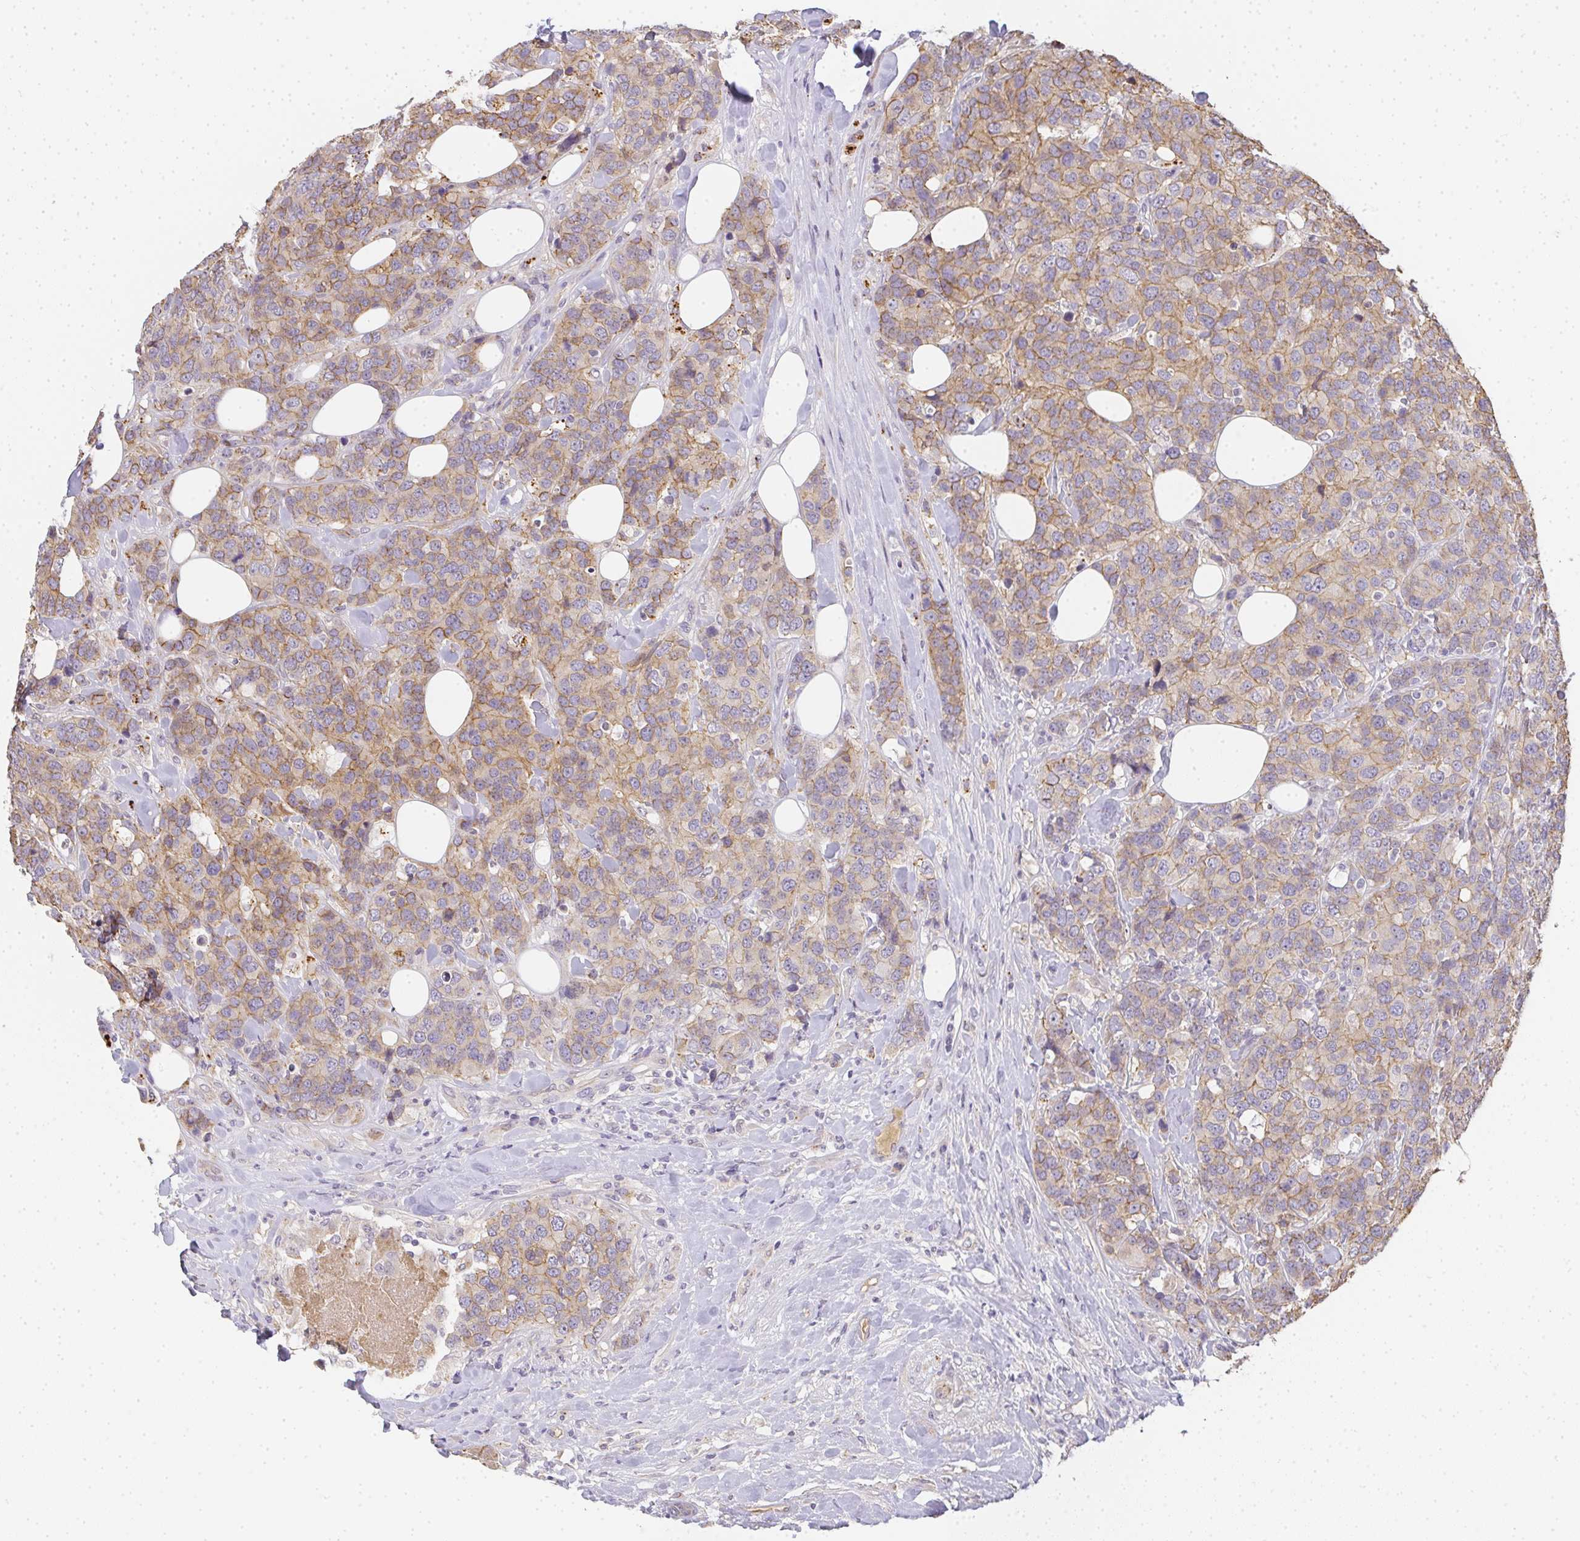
{"staining": {"intensity": "weak", "quantity": "25%-75%", "location": "cytoplasmic/membranous"}, "tissue": "breast cancer", "cell_type": "Tumor cells", "image_type": "cancer", "snomed": [{"axis": "morphology", "description": "Lobular carcinoma"}, {"axis": "topography", "description": "Breast"}], "caption": "Immunohistochemical staining of human lobular carcinoma (breast) displays low levels of weak cytoplasmic/membranous staining in approximately 25%-75% of tumor cells. (brown staining indicates protein expression, while blue staining denotes nuclei).", "gene": "SLC35B3", "patient": {"sex": "female", "age": 59}}